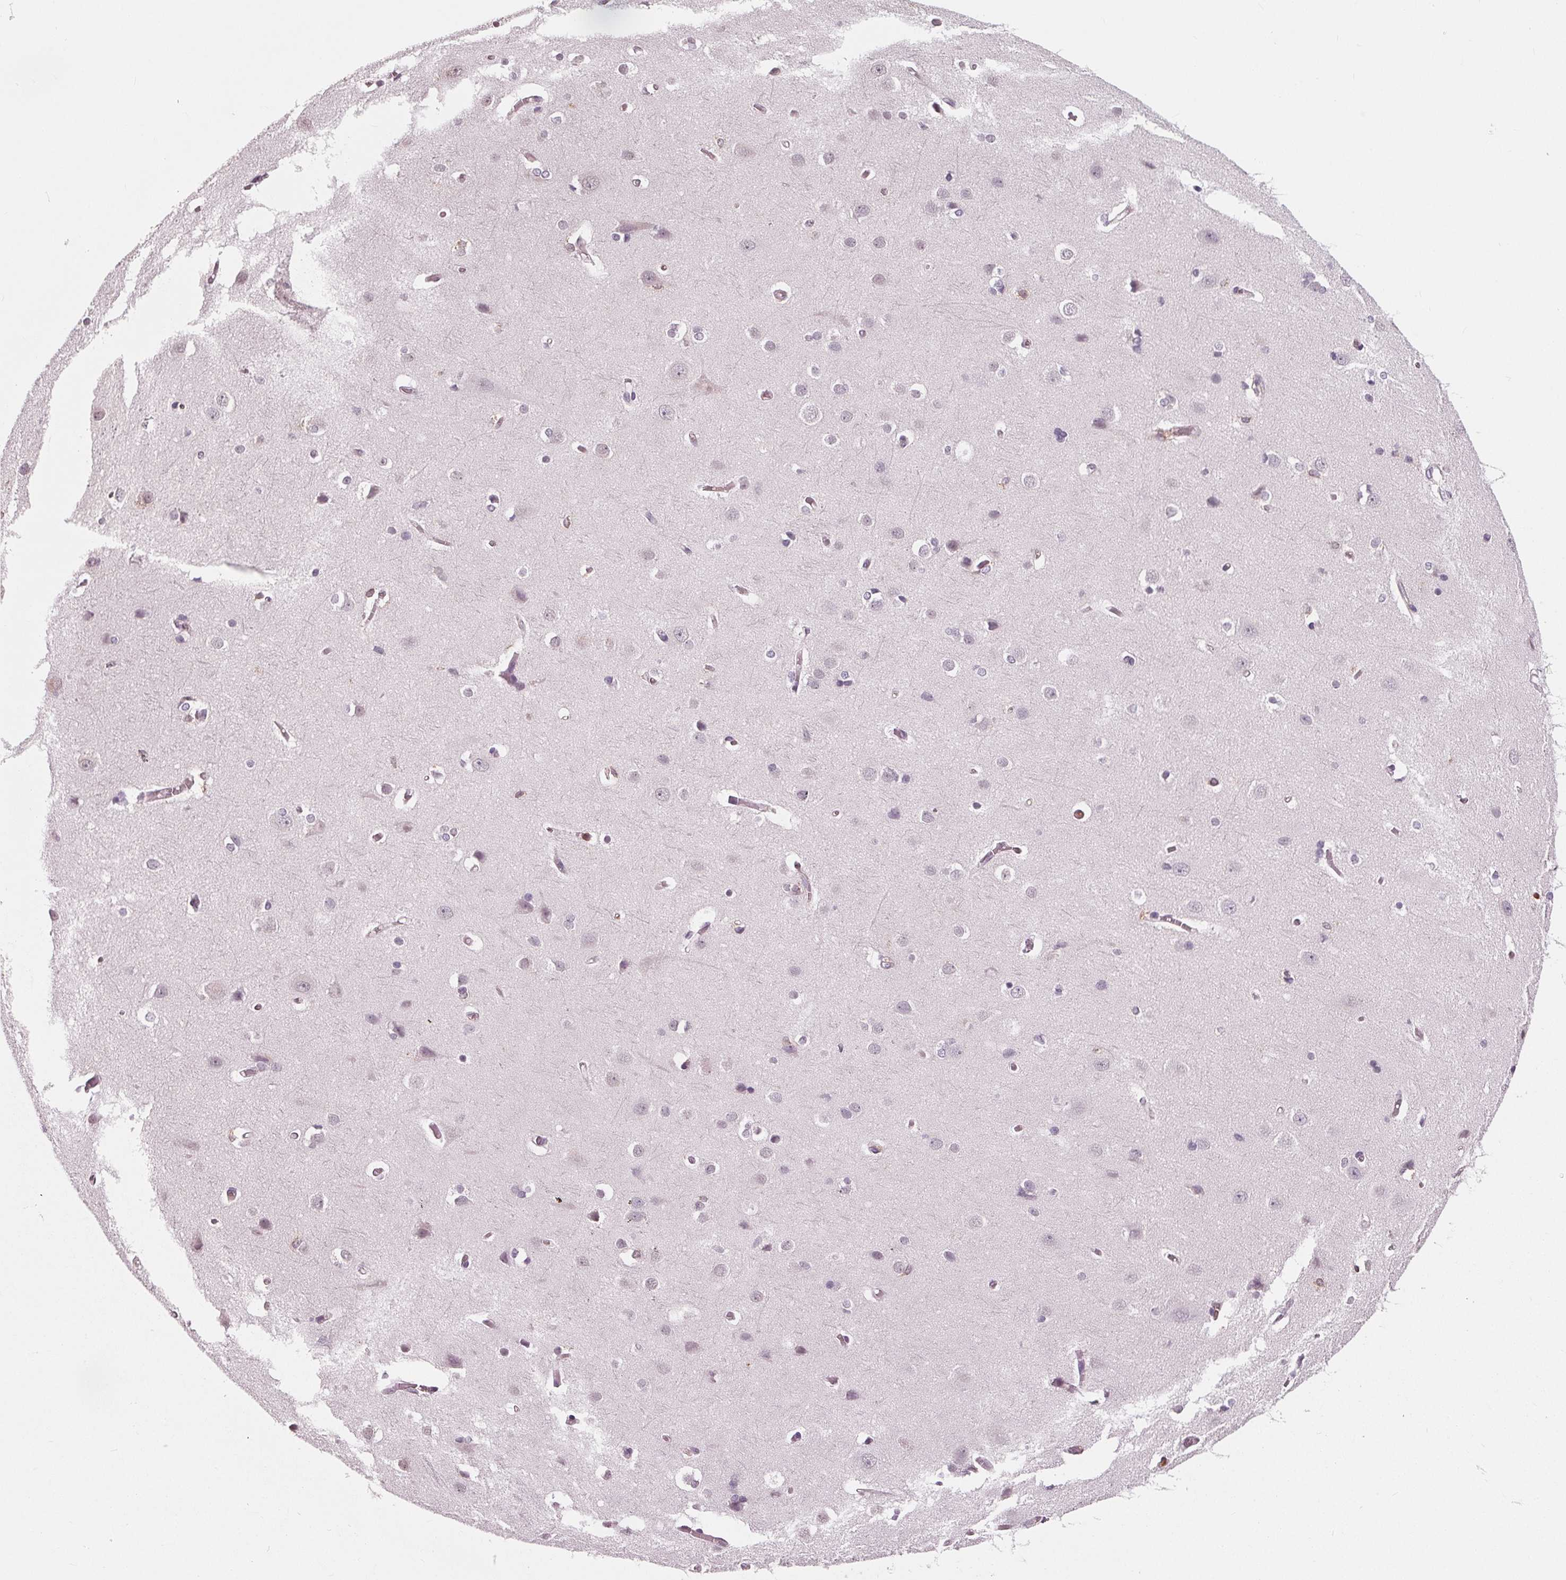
{"staining": {"intensity": "negative", "quantity": "none", "location": "none"}, "tissue": "cerebral cortex", "cell_type": "Endothelial cells", "image_type": "normal", "snomed": [{"axis": "morphology", "description": "Normal tissue, NOS"}, {"axis": "topography", "description": "Cerebral cortex"}], "caption": "Endothelial cells show no significant staining in normal cerebral cortex.", "gene": "ARHGAP25", "patient": {"sex": "male", "age": 37}}